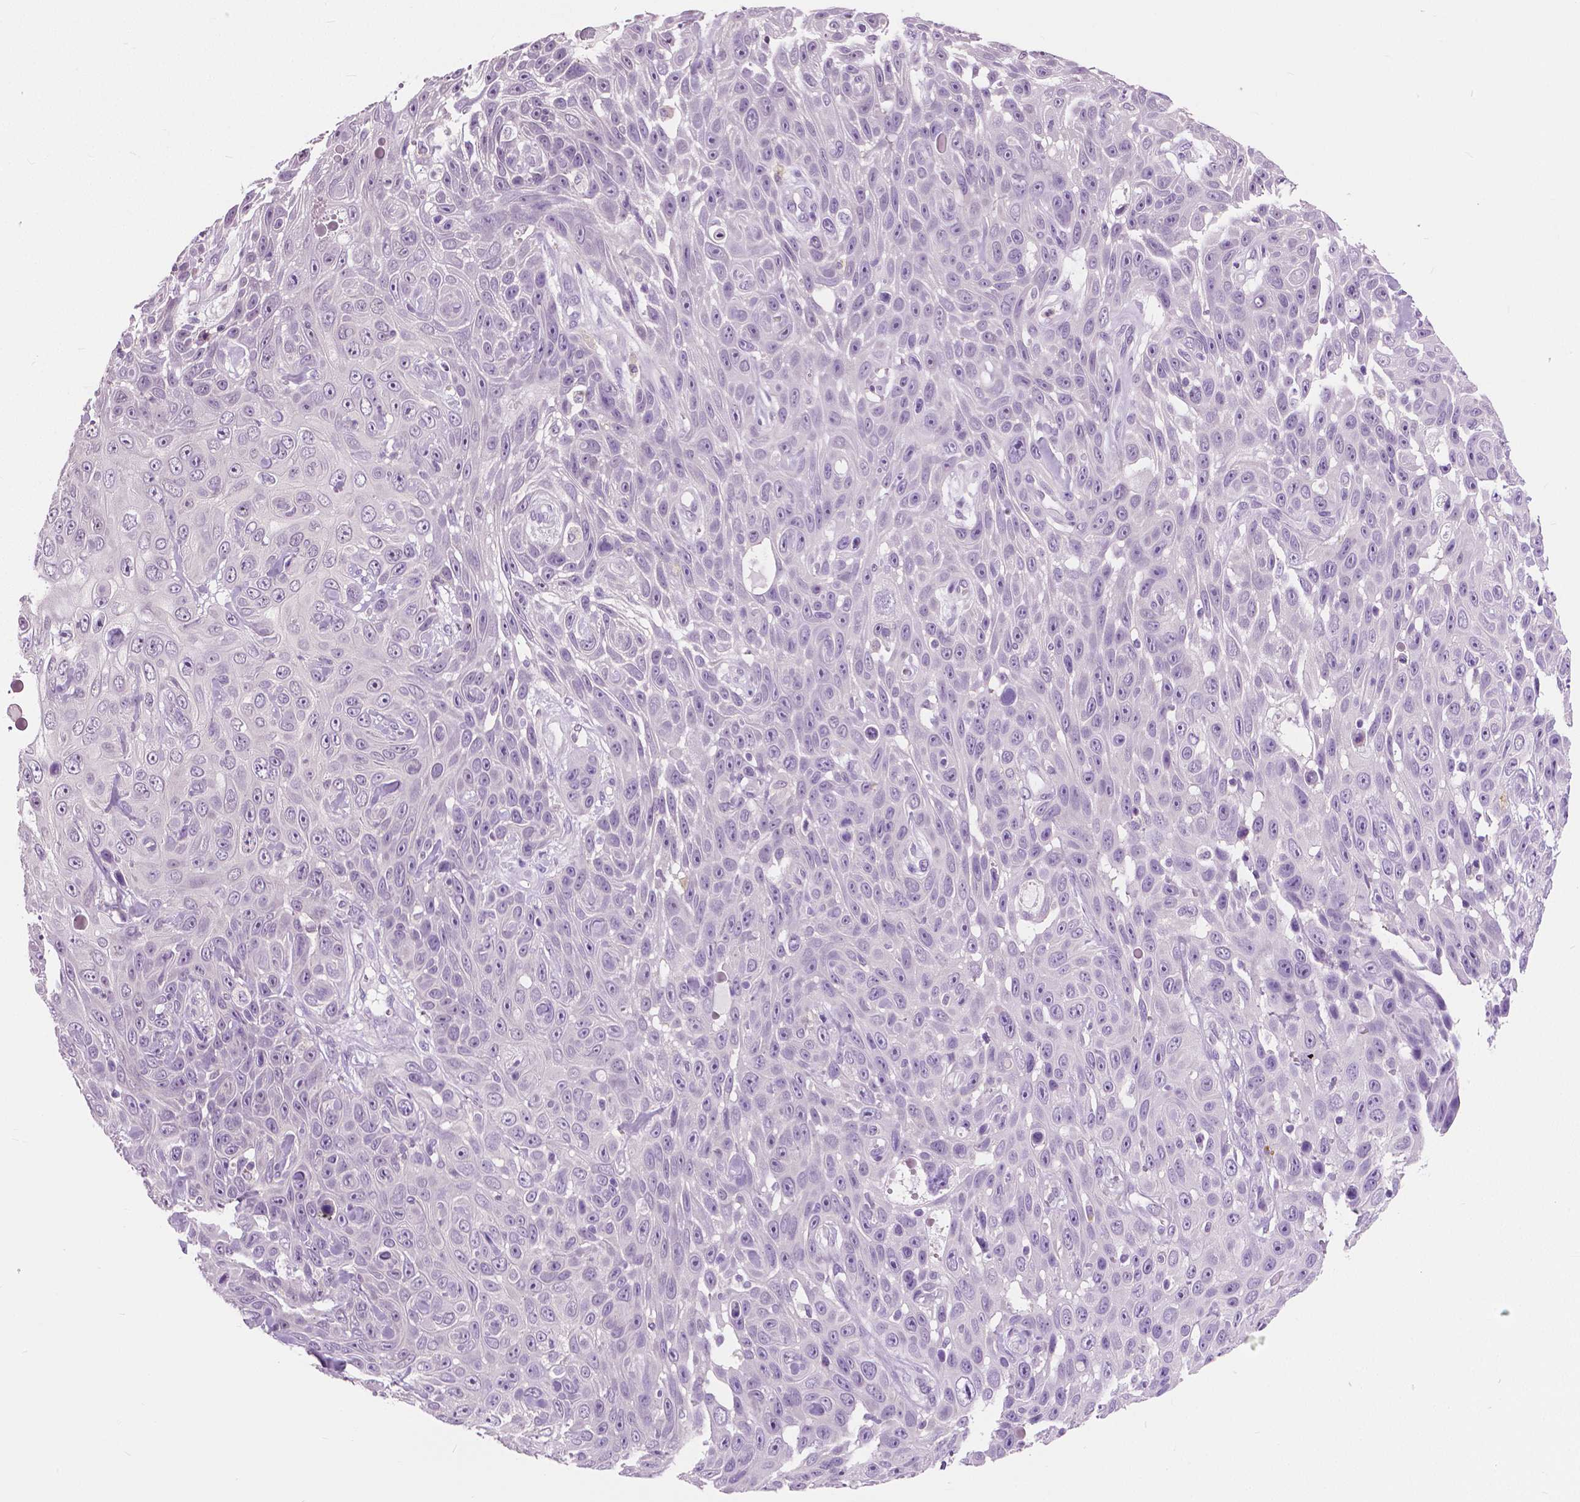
{"staining": {"intensity": "negative", "quantity": "none", "location": "none"}, "tissue": "skin cancer", "cell_type": "Tumor cells", "image_type": "cancer", "snomed": [{"axis": "morphology", "description": "Squamous cell carcinoma, NOS"}, {"axis": "topography", "description": "Skin"}], "caption": "The micrograph demonstrates no significant staining in tumor cells of skin cancer.", "gene": "TKFC", "patient": {"sex": "male", "age": 82}}